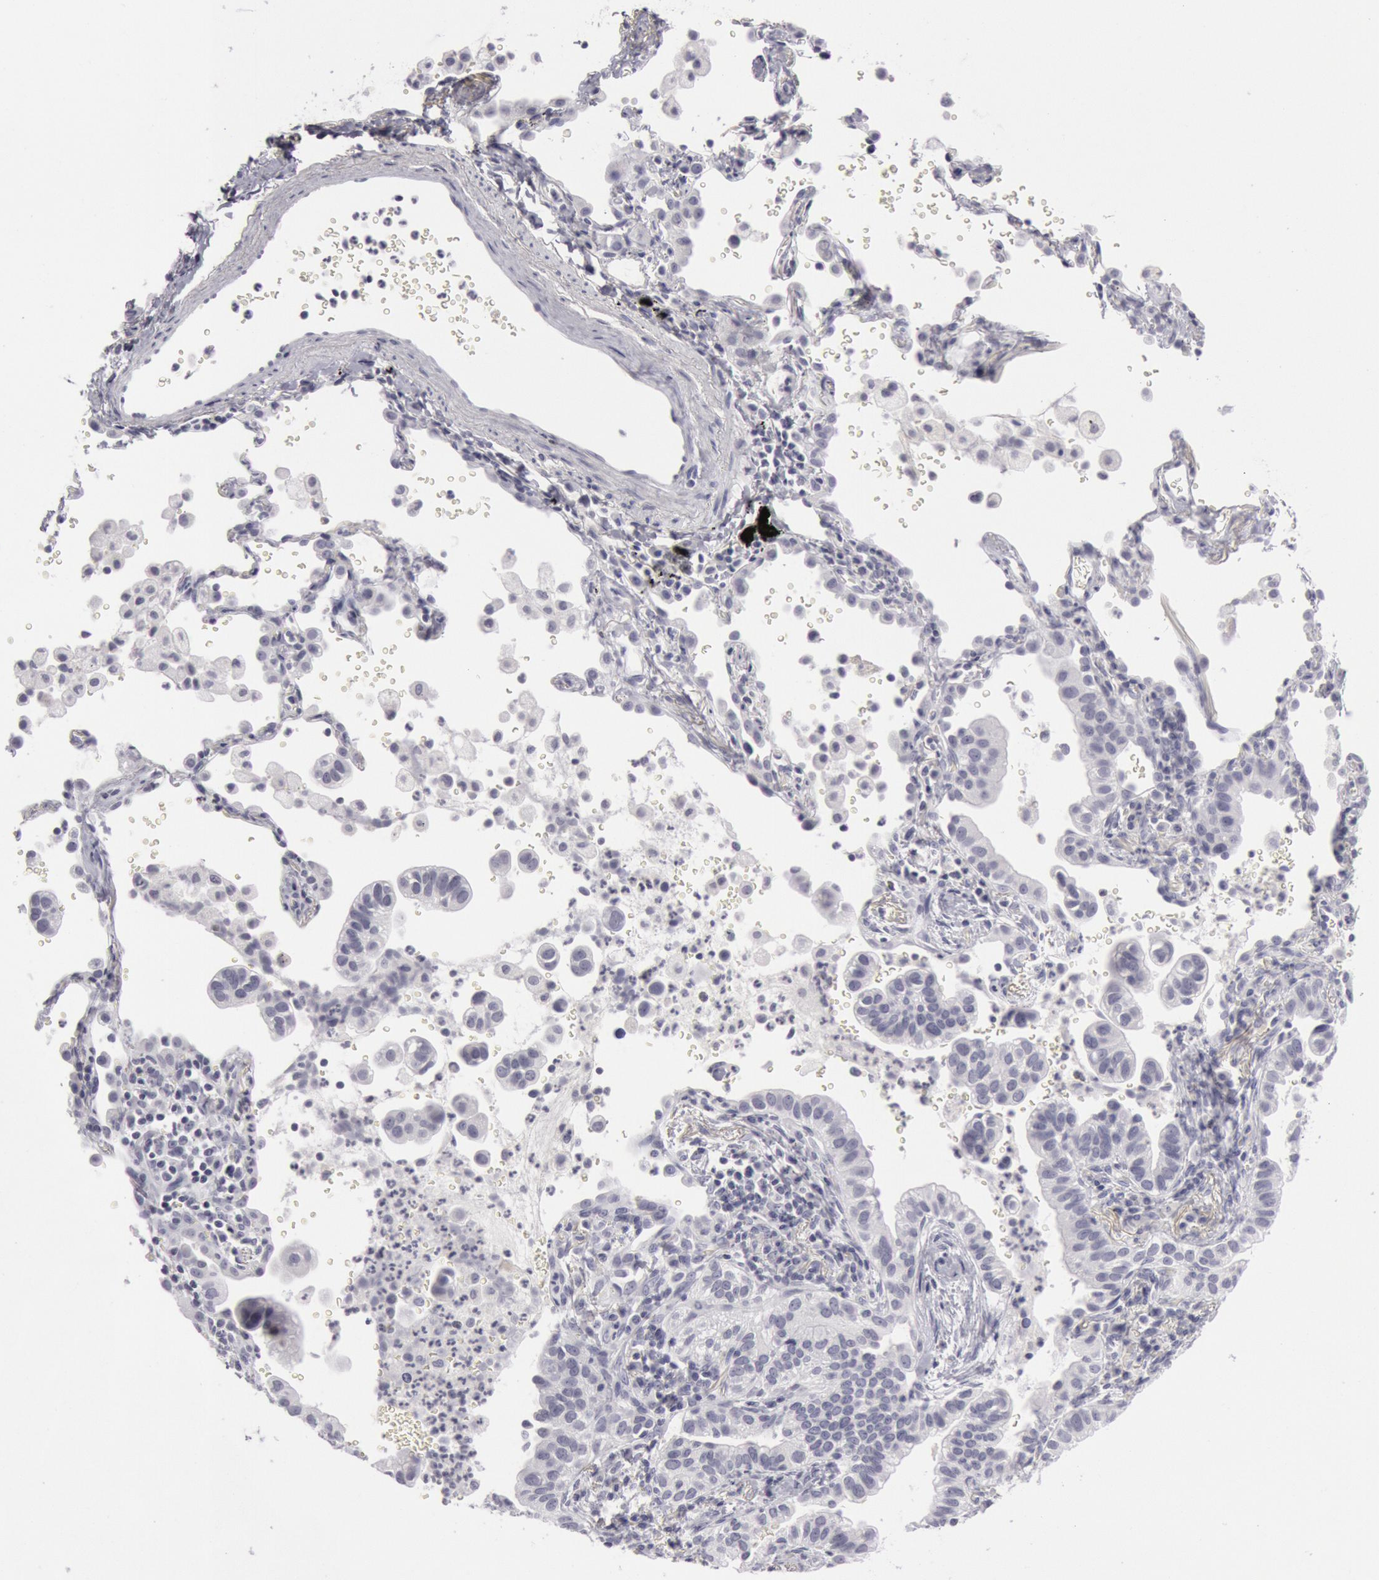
{"staining": {"intensity": "negative", "quantity": "none", "location": "none"}, "tissue": "lung cancer", "cell_type": "Tumor cells", "image_type": "cancer", "snomed": [{"axis": "morphology", "description": "Adenocarcinoma, NOS"}, {"axis": "topography", "description": "Lung"}], "caption": "Tumor cells are negative for protein expression in human lung cancer (adenocarcinoma).", "gene": "KRT16", "patient": {"sex": "female", "age": 50}}